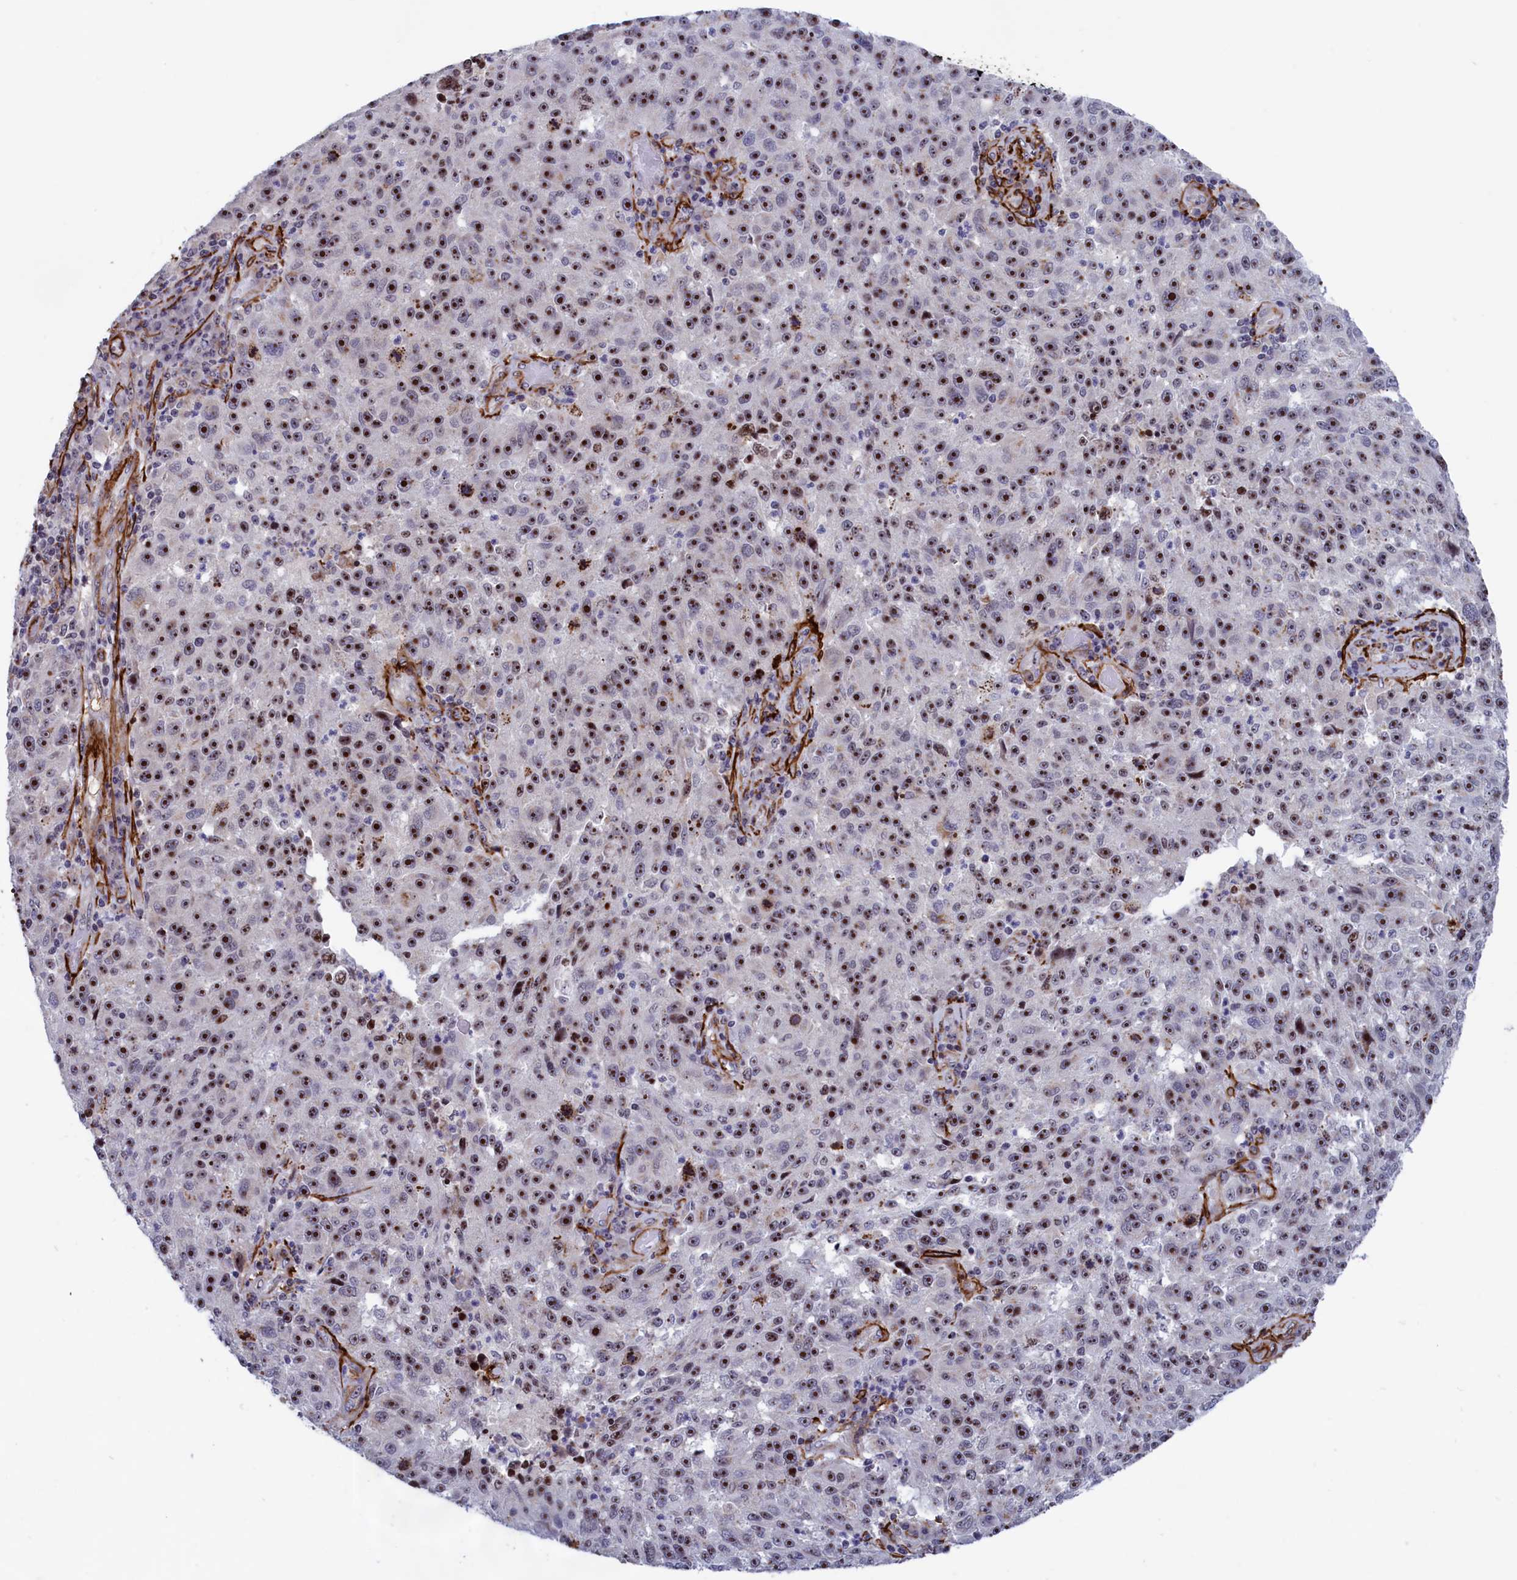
{"staining": {"intensity": "strong", "quantity": ">75%", "location": "nuclear"}, "tissue": "melanoma", "cell_type": "Tumor cells", "image_type": "cancer", "snomed": [{"axis": "morphology", "description": "Malignant melanoma, NOS"}, {"axis": "topography", "description": "Skin"}], "caption": "This image shows malignant melanoma stained with IHC to label a protein in brown. The nuclear of tumor cells show strong positivity for the protein. Nuclei are counter-stained blue.", "gene": "PPAN", "patient": {"sex": "male", "age": 53}}